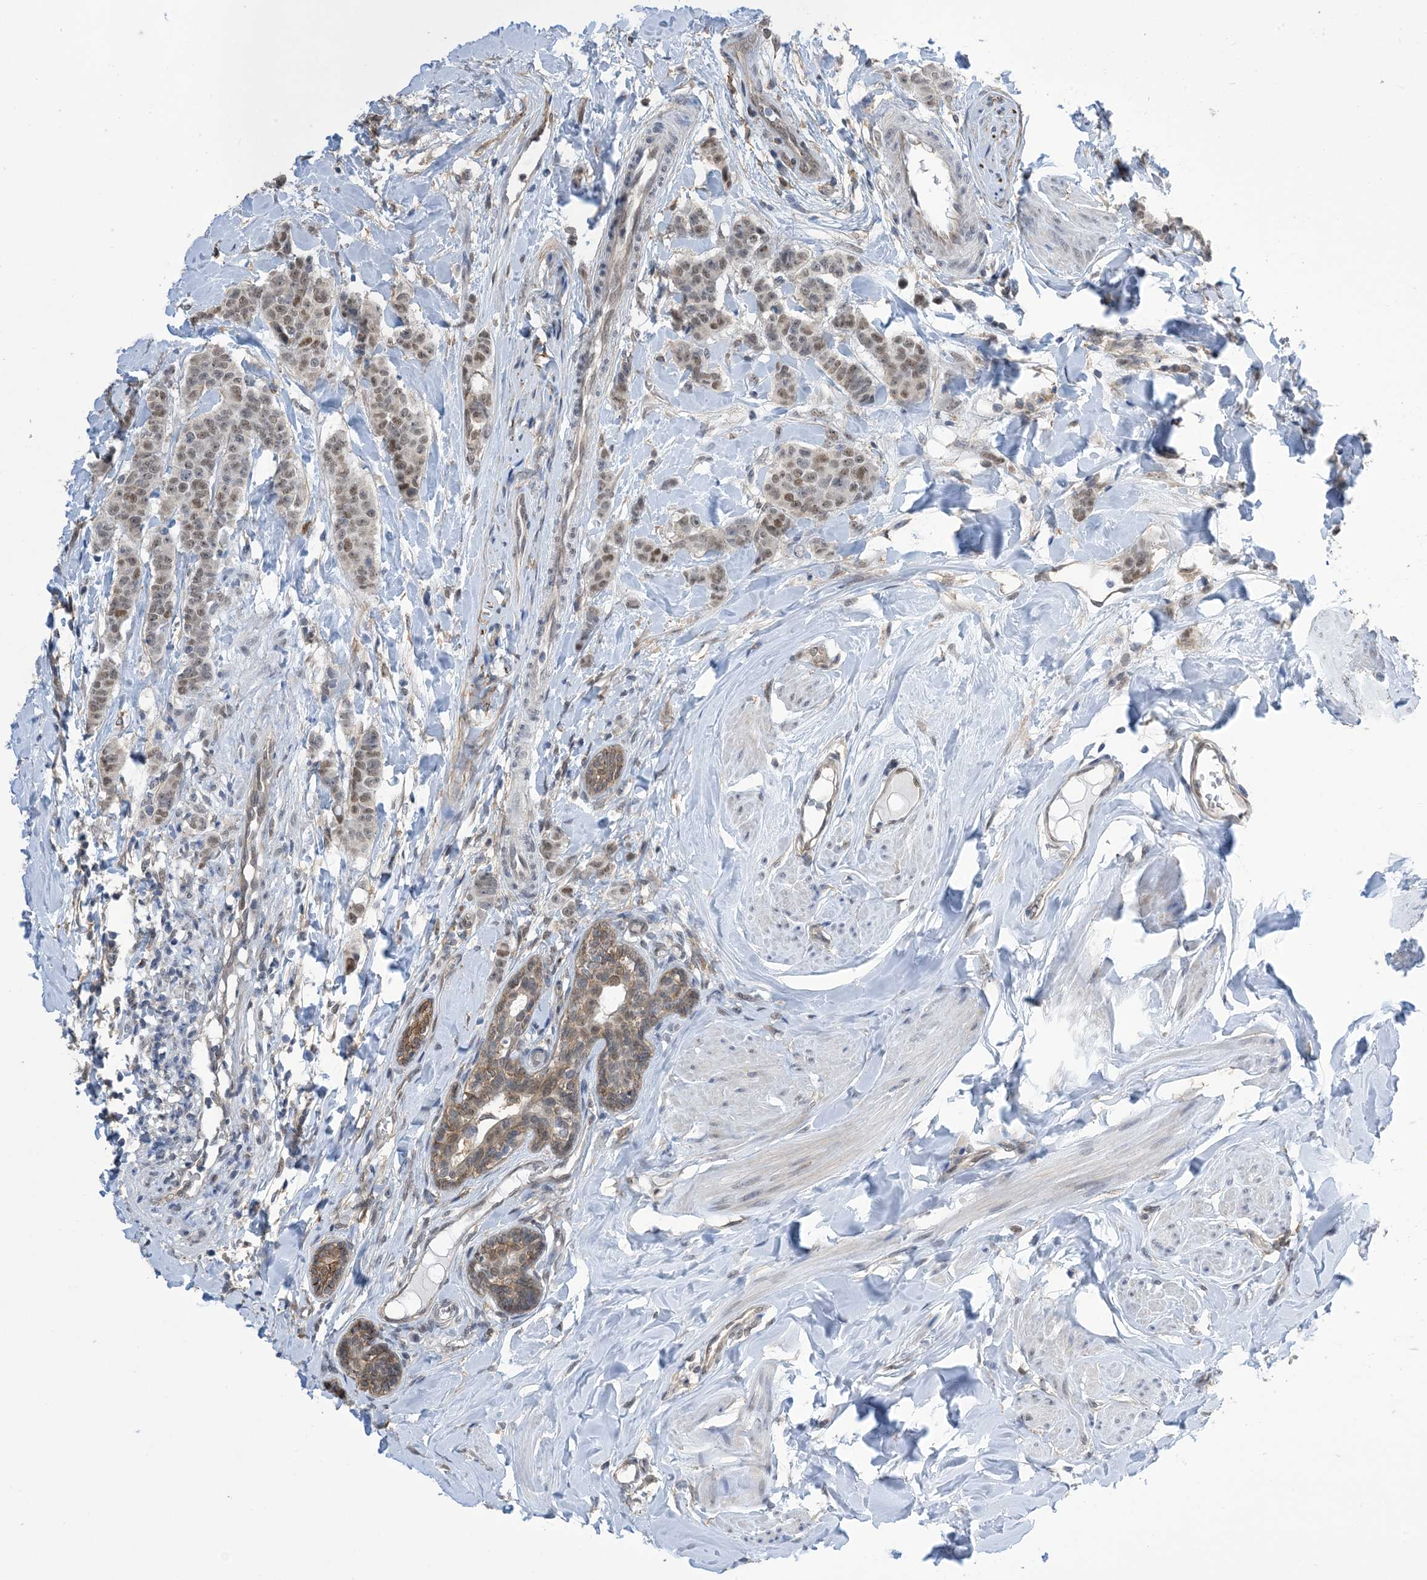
{"staining": {"intensity": "weak", "quantity": "25%-75%", "location": "nuclear"}, "tissue": "breast cancer", "cell_type": "Tumor cells", "image_type": "cancer", "snomed": [{"axis": "morphology", "description": "Duct carcinoma"}, {"axis": "topography", "description": "Breast"}], "caption": "The histopathology image demonstrates a brown stain indicating the presence of a protein in the nuclear of tumor cells in breast cancer (infiltrating ductal carcinoma).", "gene": "ZNF8", "patient": {"sex": "female", "age": 40}}